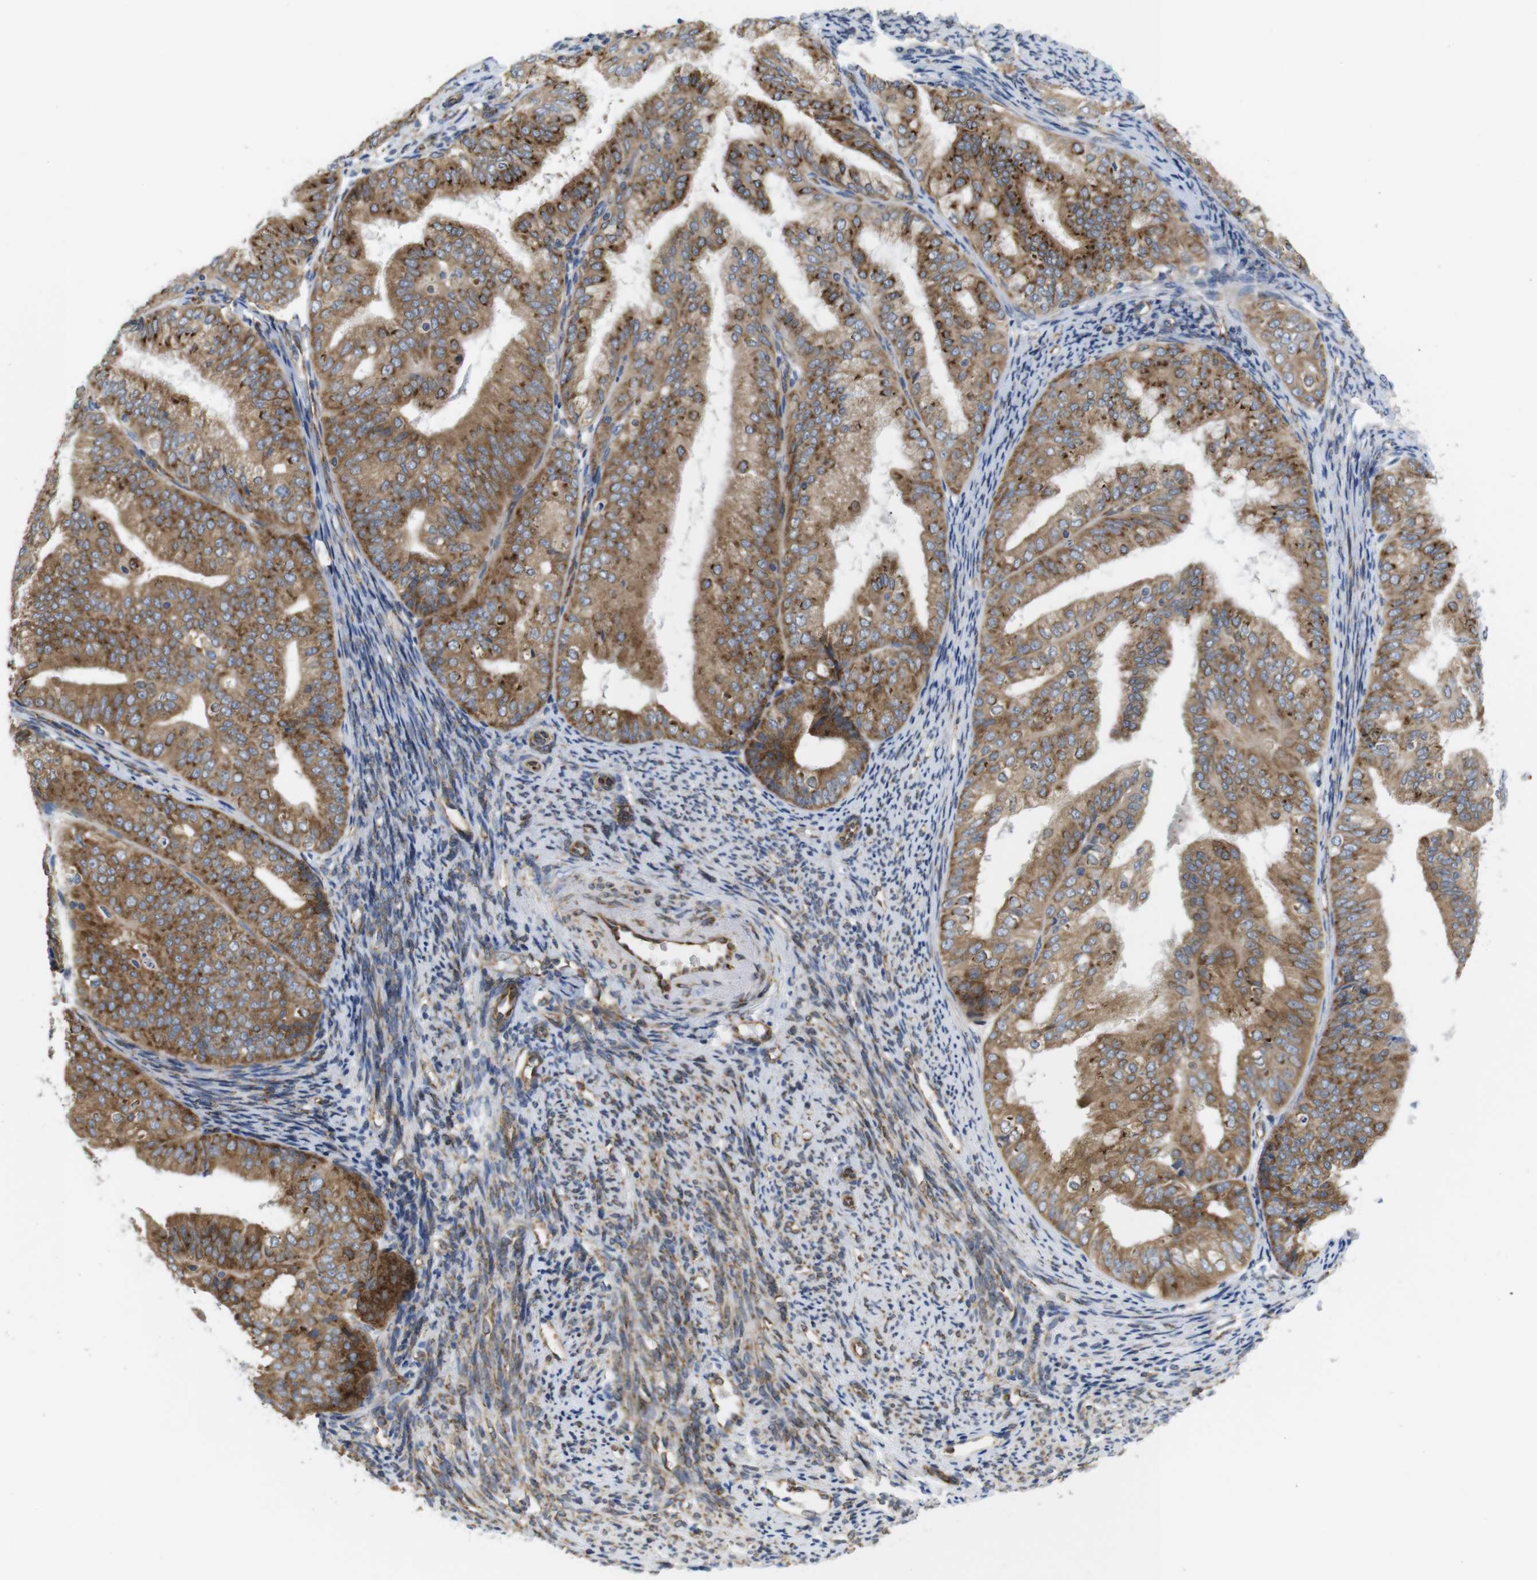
{"staining": {"intensity": "moderate", "quantity": ">75%", "location": "cytoplasmic/membranous"}, "tissue": "endometrial cancer", "cell_type": "Tumor cells", "image_type": "cancer", "snomed": [{"axis": "morphology", "description": "Adenocarcinoma, NOS"}, {"axis": "topography", "description": "Endometrium"}], "caption": "Endometrial cancer tissue displays moderate cytoplasmic/membranous staining in approximately >75% of tumor cells, visualized by immunohistochemistry.", "gene": "PCNX2", "patient": {"sex": "female", "age": 63}}